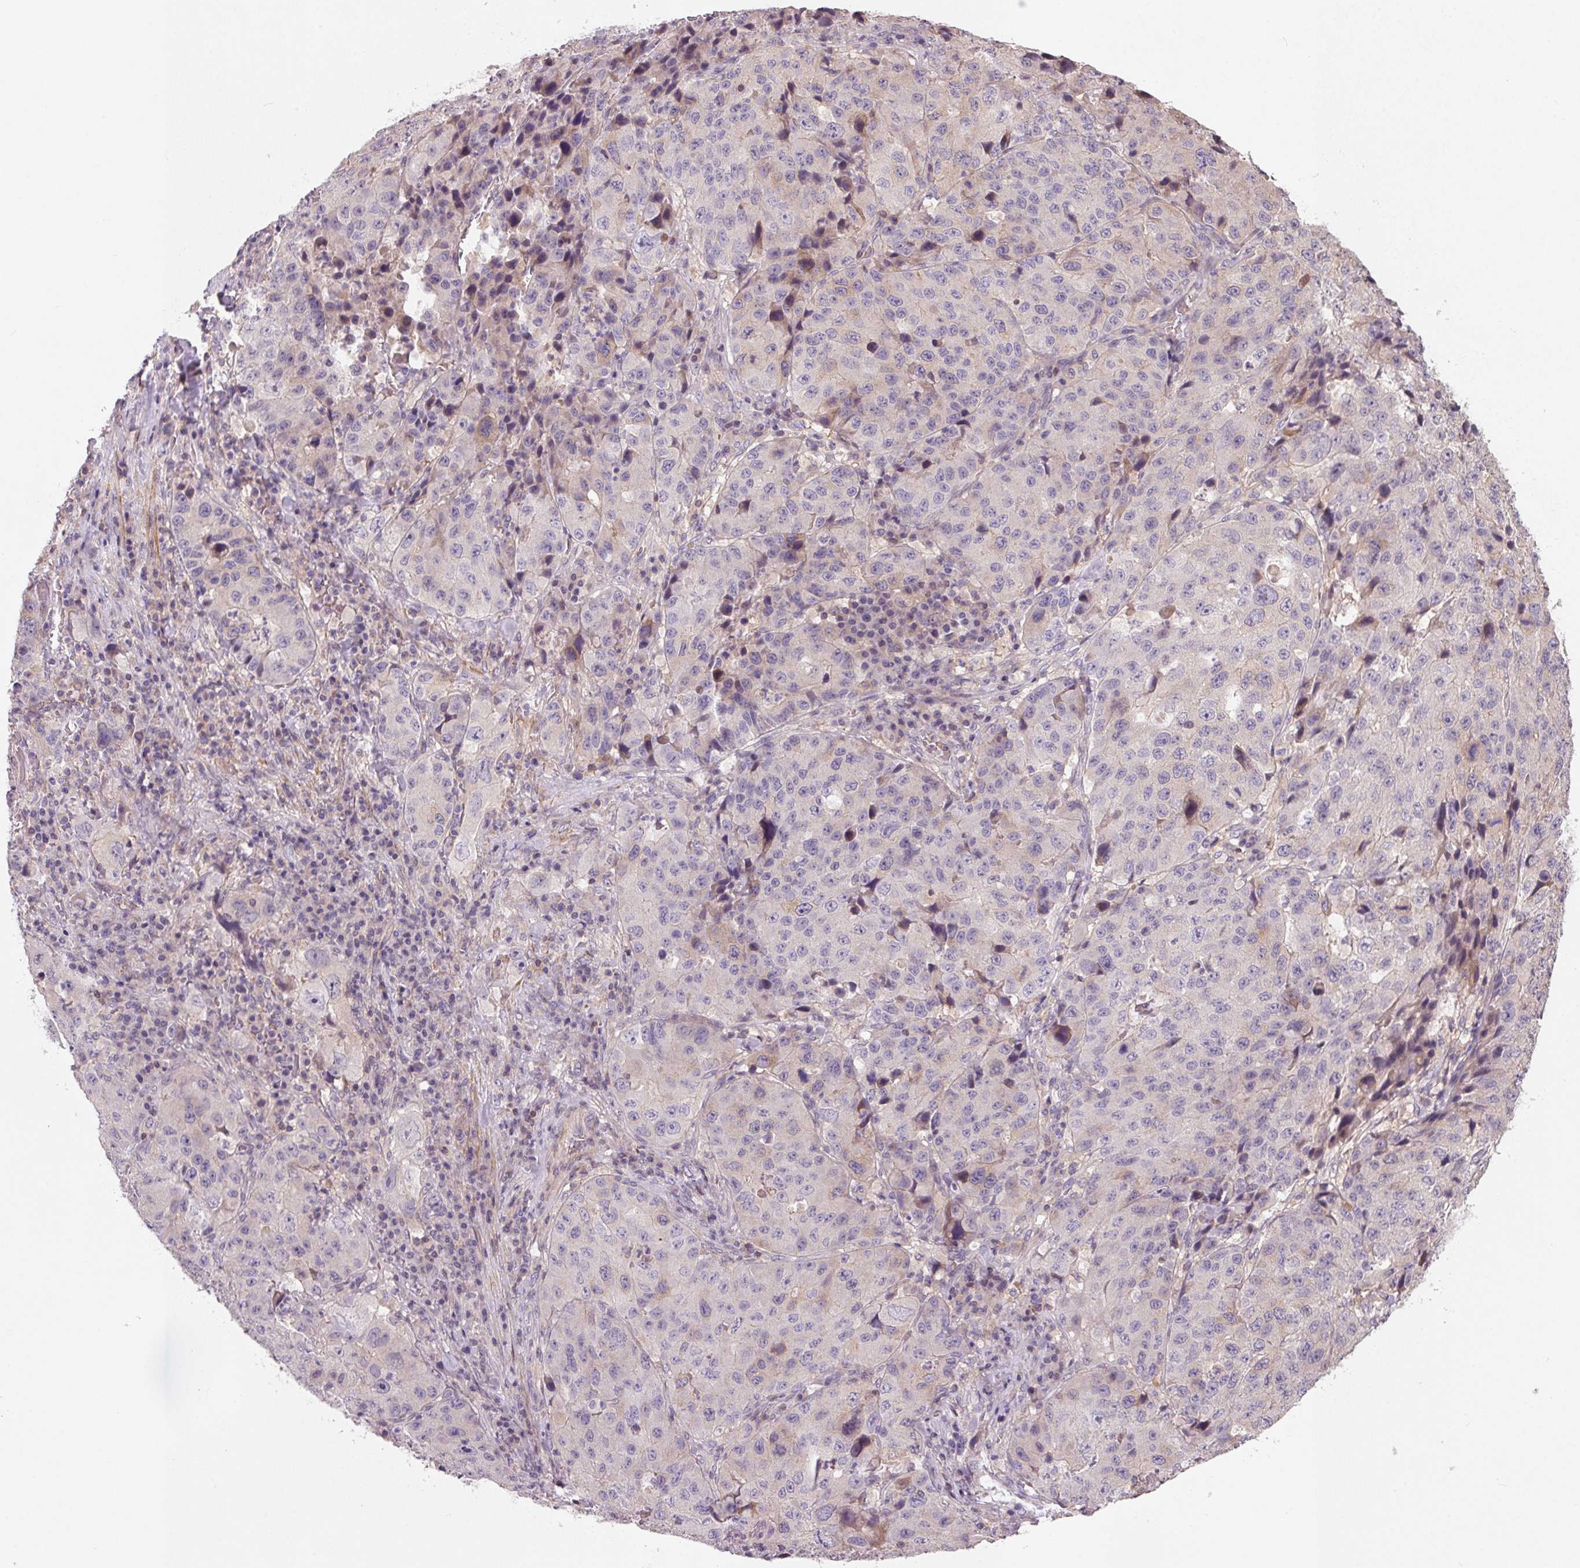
{"staining": {"intensity": "negative", "quantity": "none", "location": "none"}, "tissue": "stomach cancer", "cell_type": "Tumor cells", "image_type": "cancer", "snomed": [{"axis": "morphology", "description": "Adenocarcinoma, NOS"}, {"axis": "topography", "description": "Stomach"}], "caption": "Tumor cells show no significant expression in stomach cancer.", "gene": "KCNK15", "patient": {"sex": "male", "age": 71}}